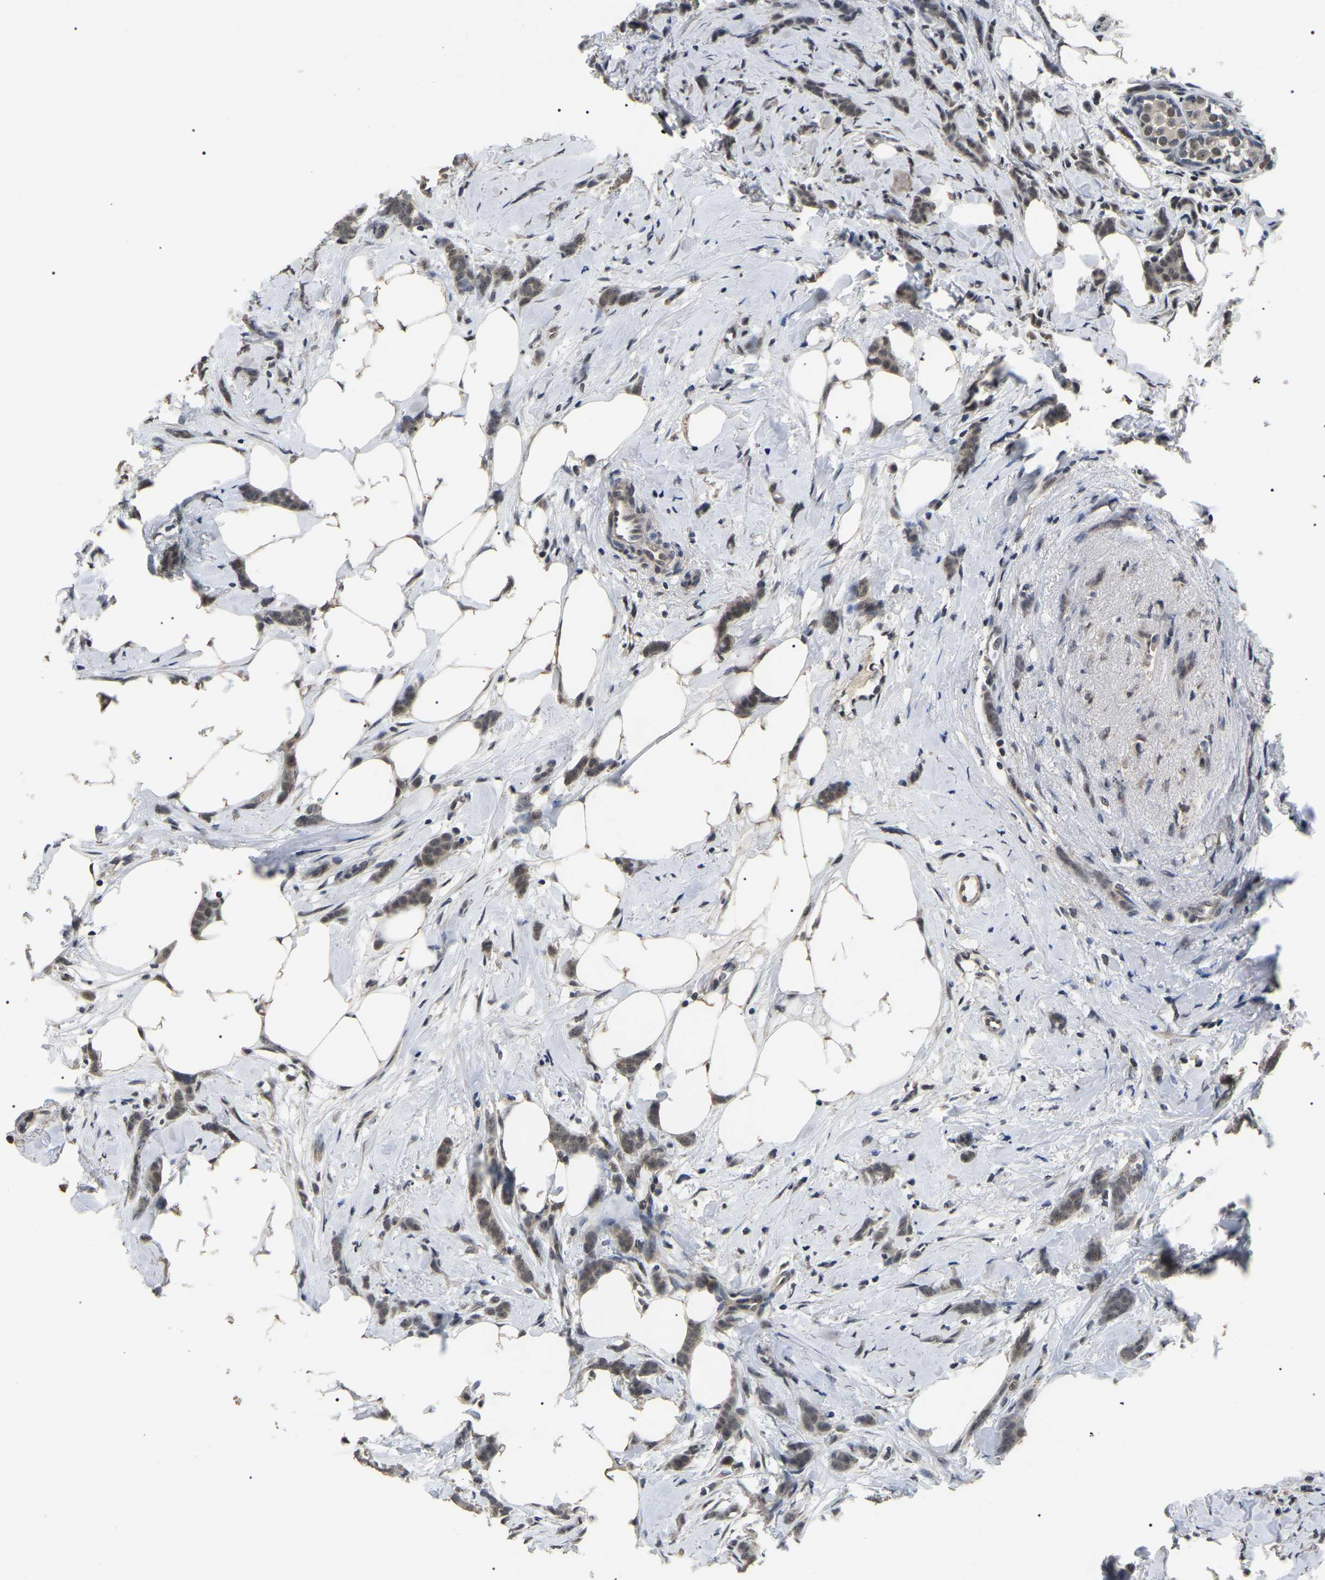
{"staining": {"intensity": "weak", "quantity": ">75%", "location": "cytoplasmic/membranous"}, "tissue": "breast cancer", "cell_type": "Tumor cells", "image_type": "cancer", "snomed": [{"axis": "morphology", "description": "Lobular carcinoma, in situ"}, {"axis": "morphology", "description": "Lobular carcinoma"}, {"axis": "topography", "description": "Breast"}], "caption": "Immunohistochemical staining of breast lobular carcinoma in situ displays low levels of weak cytoplasmic/membranous protein positivity in approximately >75% of tumor cells. (Stains: DAB (3,3'-diaminobenzidine) in brown, nuclei in blue, Microscopy: brightfield microscopy at high magnification).", "gene": "PPM1E", "patient": {"sex": "female", "age": 41}}